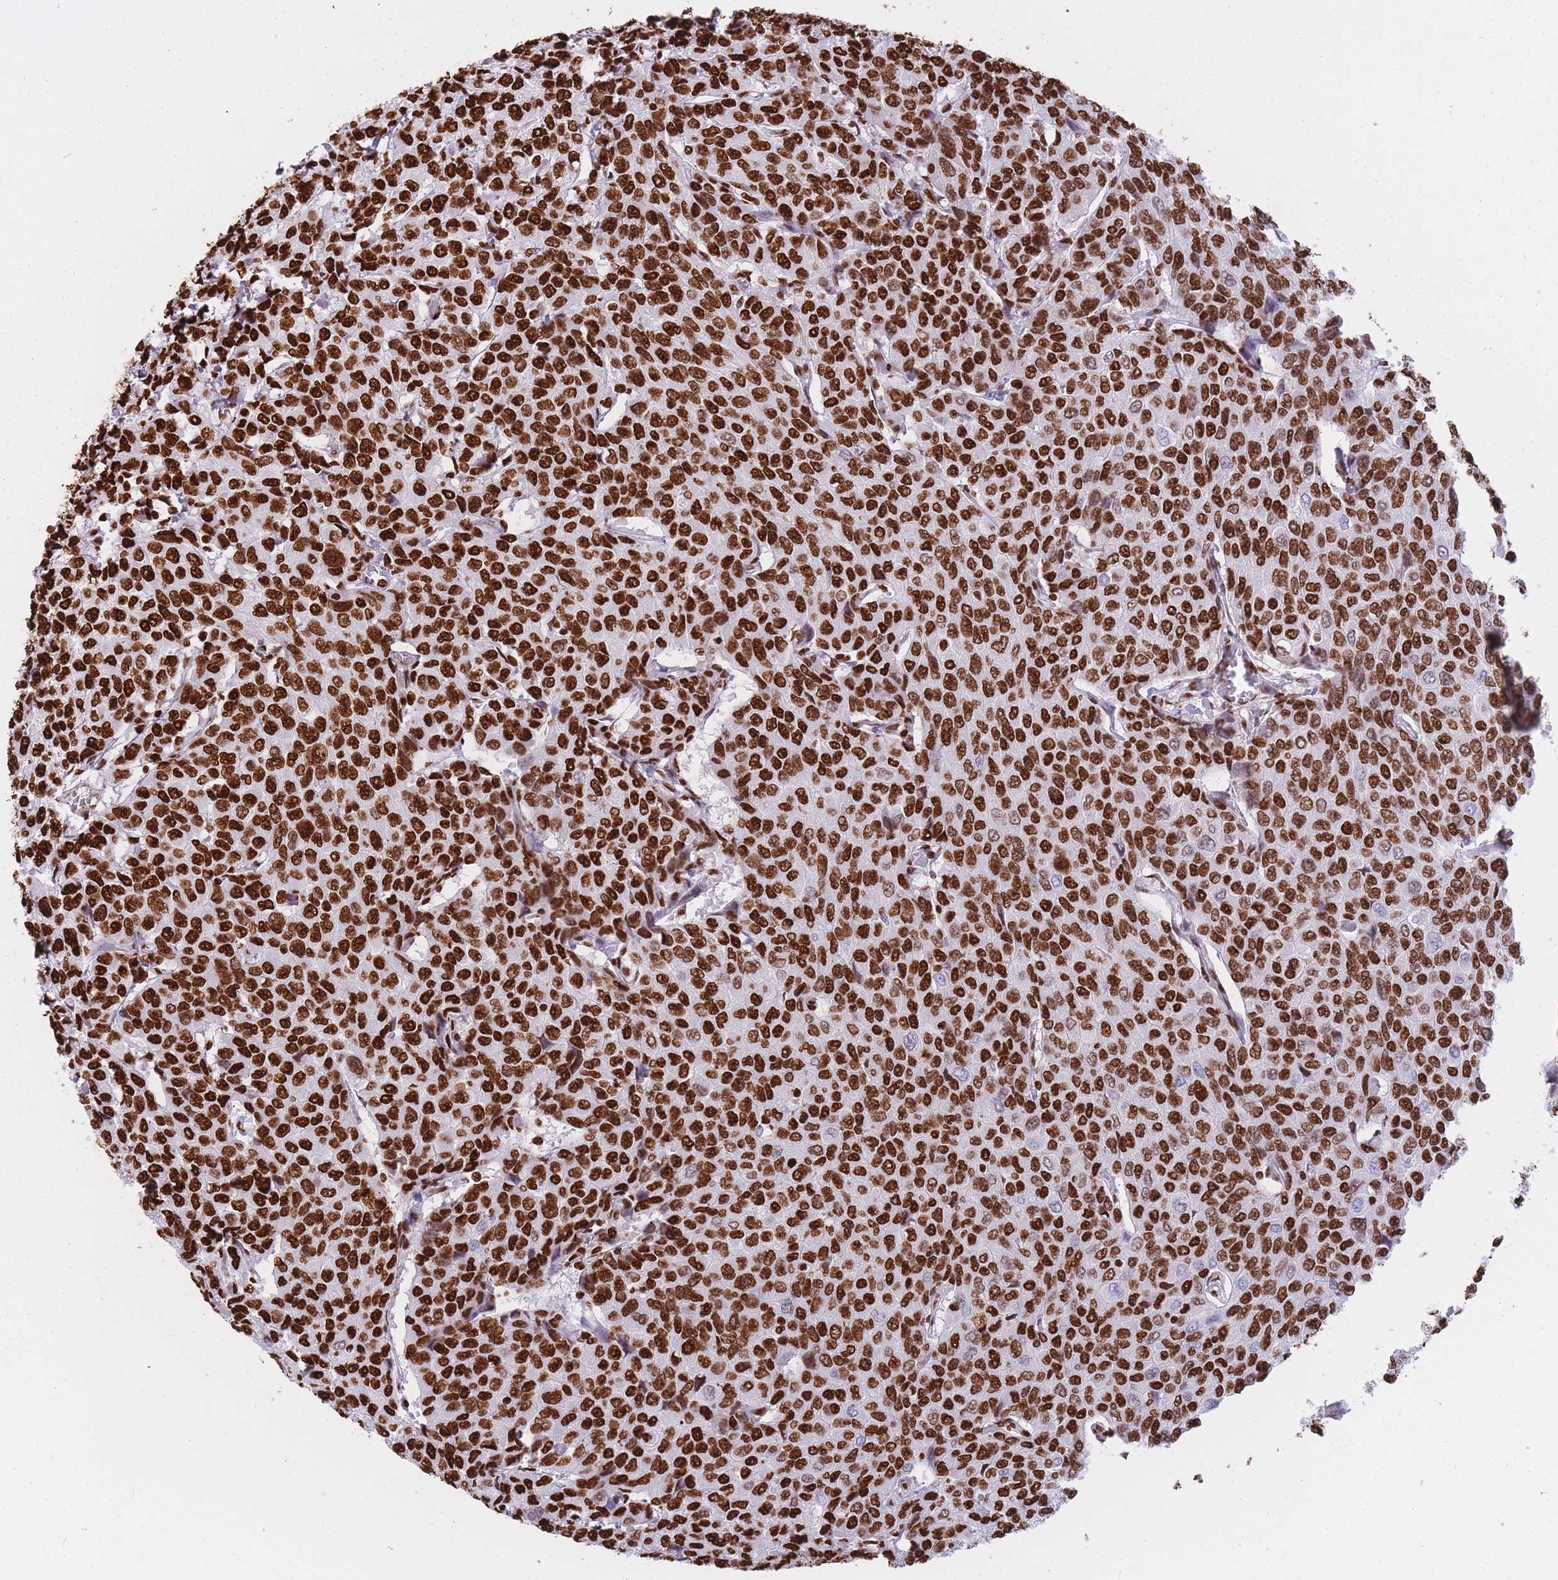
{"staining": {"intensity": "strong", "quantity": ">75%", "location": "nuclear"}, "tissue": "breast cancer", "cell_type": "Tumor cells", "image_type": "cancer", "snomed": [{"axis": "morphology", "description": "Duct carcinoma"}, {"axis": "topography", "description": "Breast"}], "caption": "Breast cancer (intraductal carcinoma) was stained to show a protein in brown. There is high levels of strong nuclear positivity in approximately >75% of tumor cells.", "gene": "HNRNPUL1", "patient": {"sex": "female", "age": 55}}